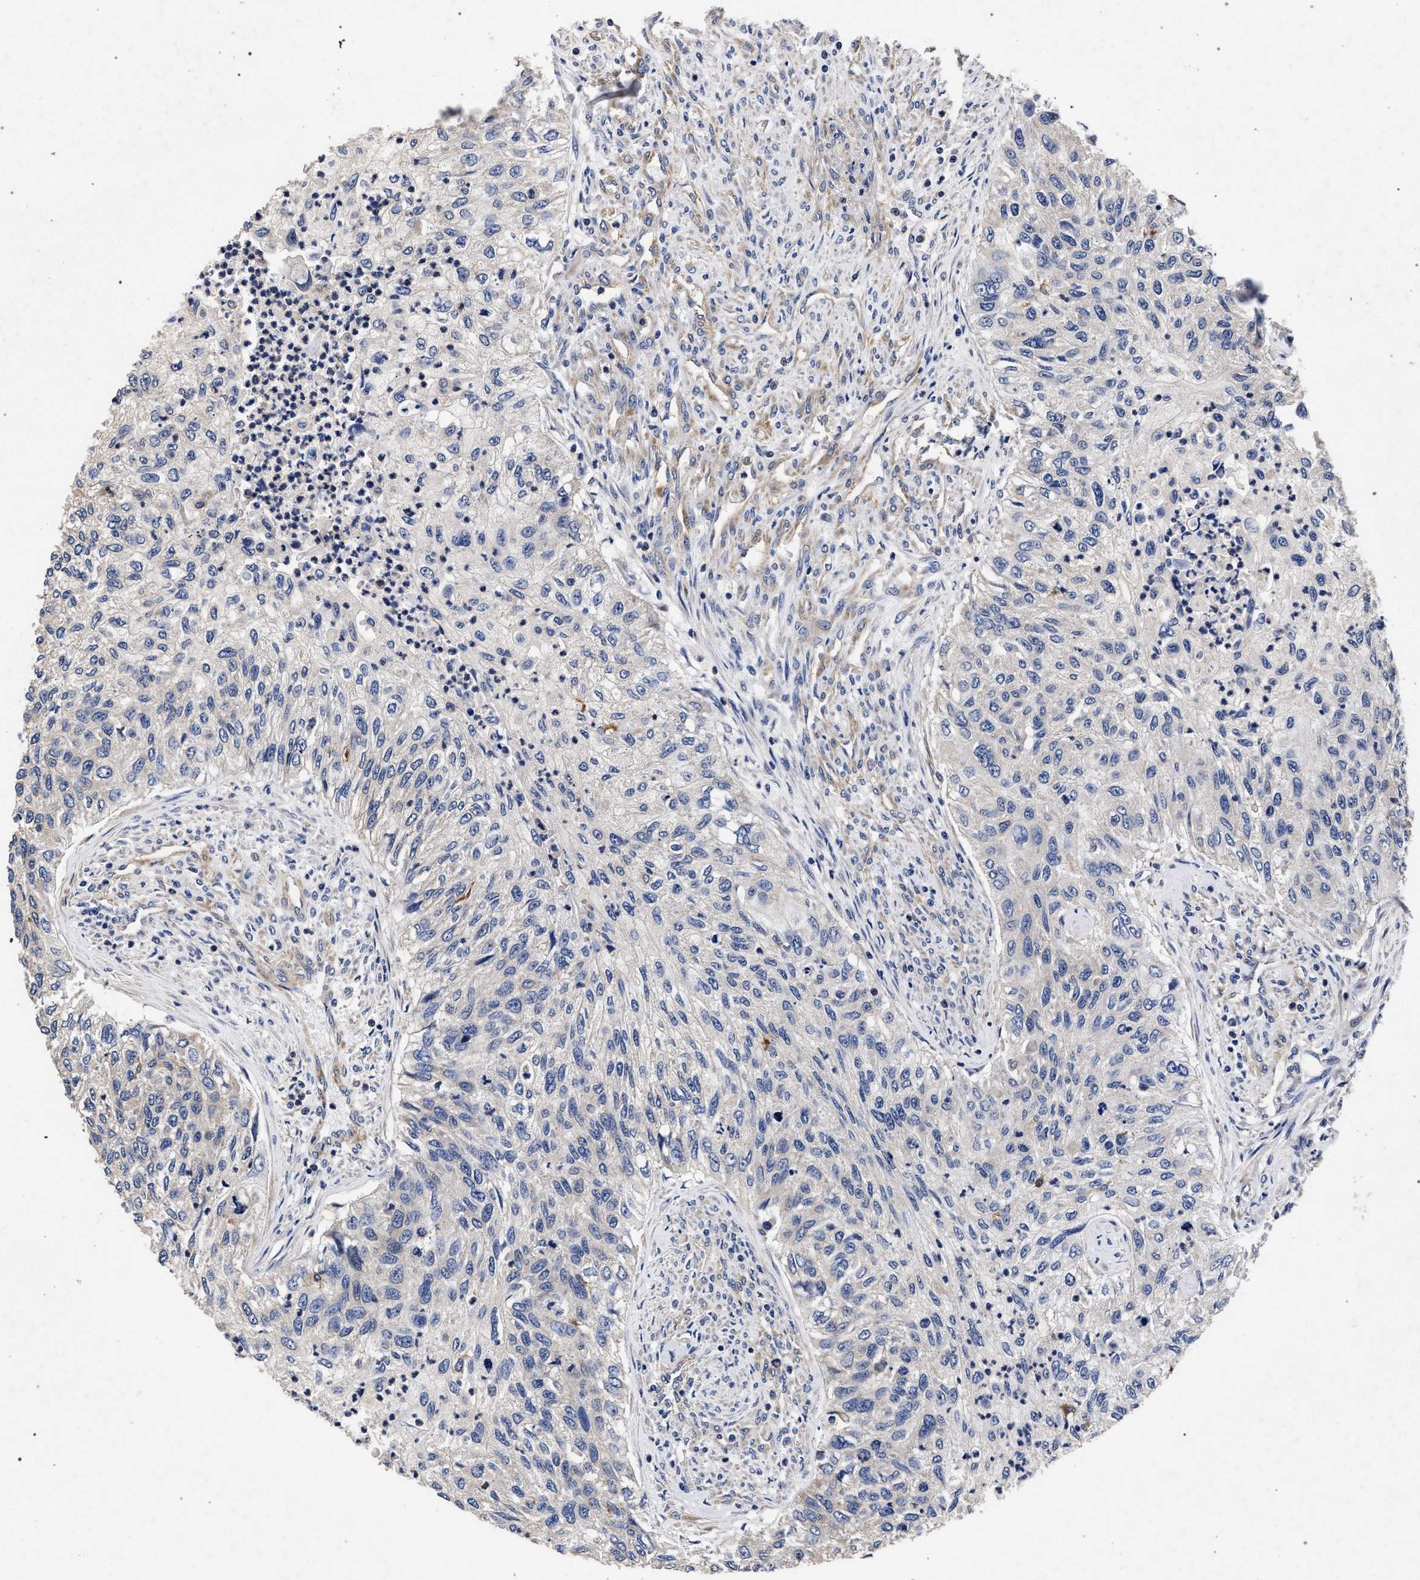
{"staining": {"intensity": "weak", "quantity": "<25%", "location": "cytoplasmic/membranous"}, "tissue": "urothelial cancer", "cell_type": "Tumor cells", "image_type": "cancer", "snomed": [{"axis": "morphology", "description": "Urothelial carcinoma, High grade"}, {"axis": "topography", "description": "Urinary bladder"}], "caption": "The histopathology image shows no staining of tumor cells in urothelial cancer.", "gene": "CFAP95", "patient": {"sex": "female", "age": 60}}